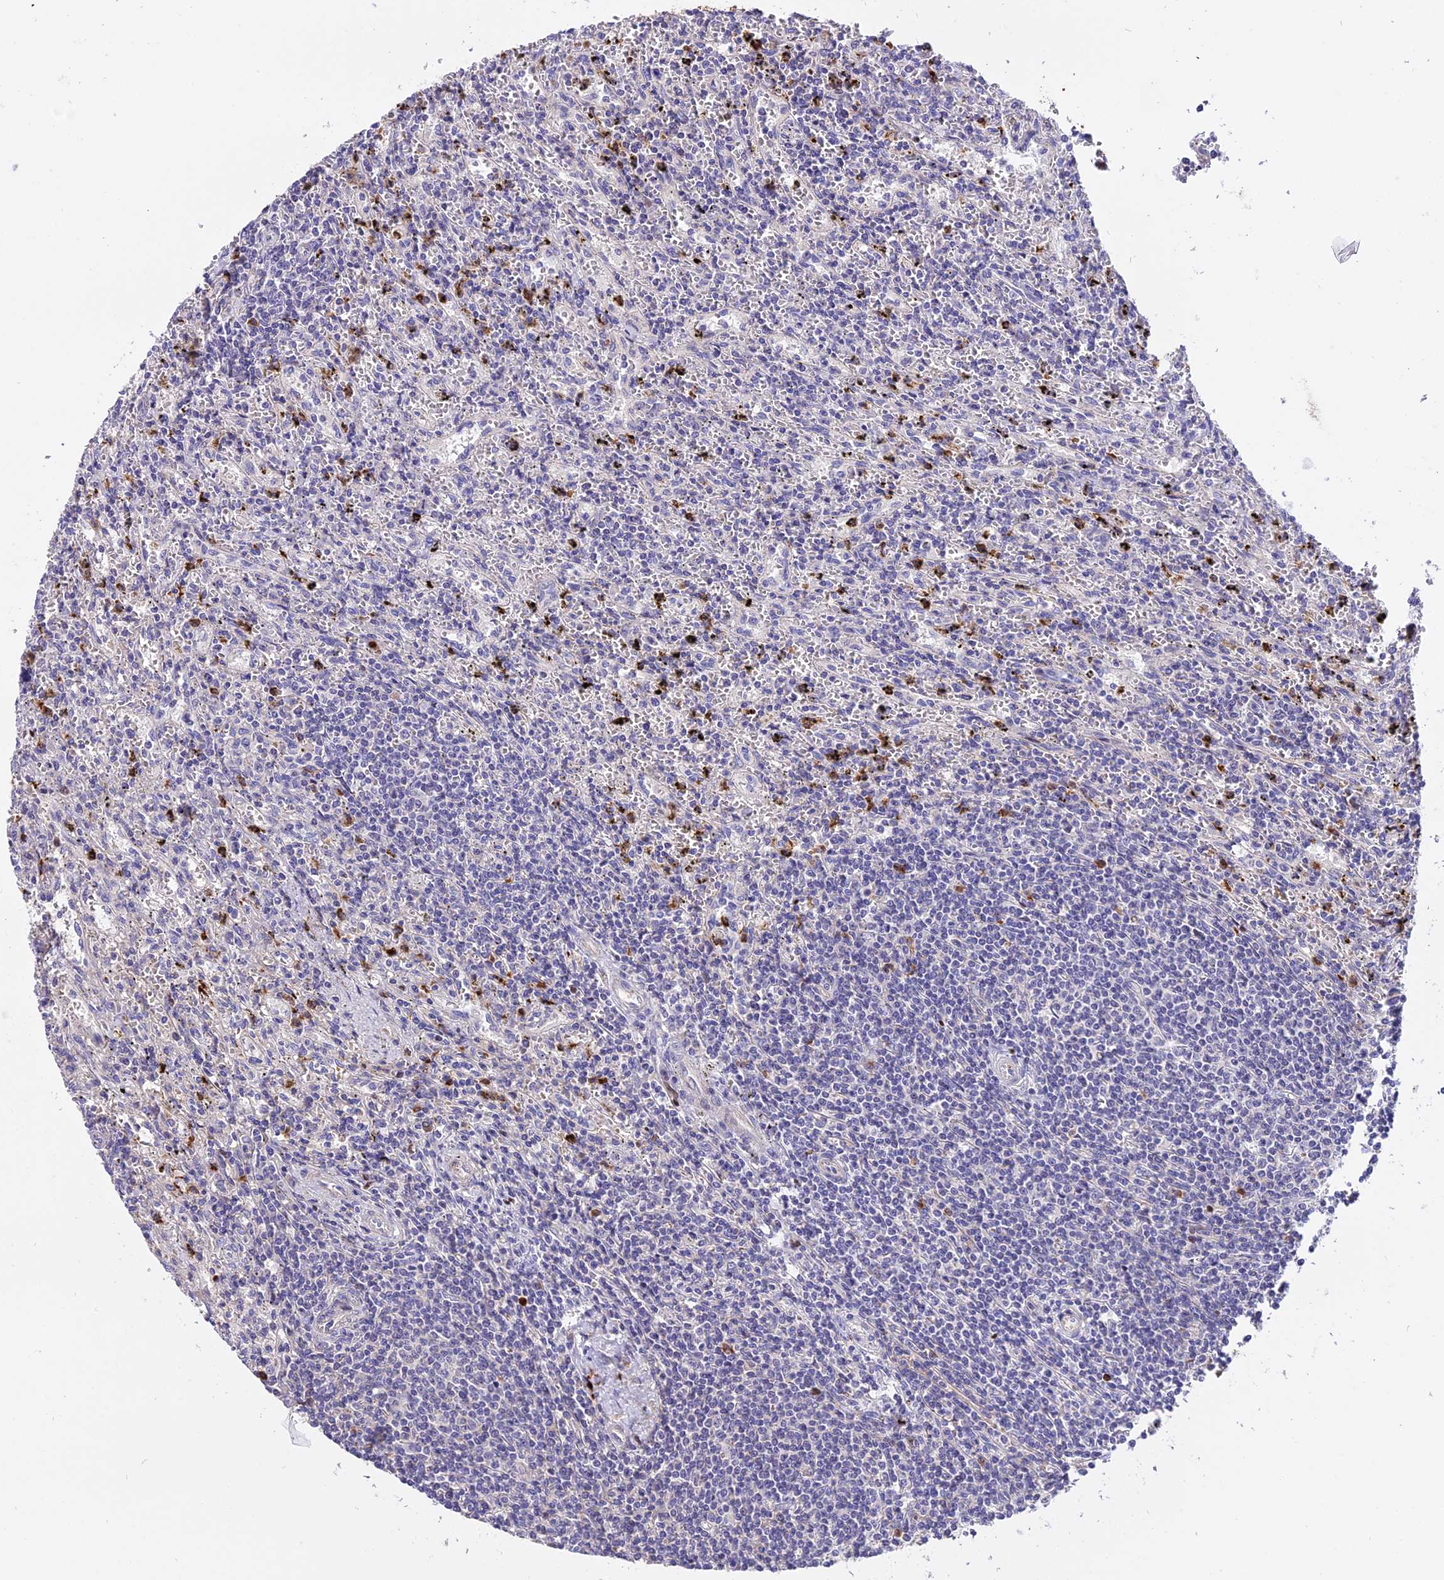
{"staining": {"intensity": "negative", "quantity": "none", "location": "none"}, "tissue": "lymphoma", "cell_type": "Tumor cells", "image_type": "cancer", "snomed": [{"axis": "morphology", "description": "Malignant lymphoma, non-Hodgkin's type, Low grade"}, {"axis": "topography", "description": "Spleen"}], "caption": "Tumor cells are negative for protein expression in human lymphoma.", "gene": "MAP3K7CL", "patient": {"sex": "male", "age": 76}}